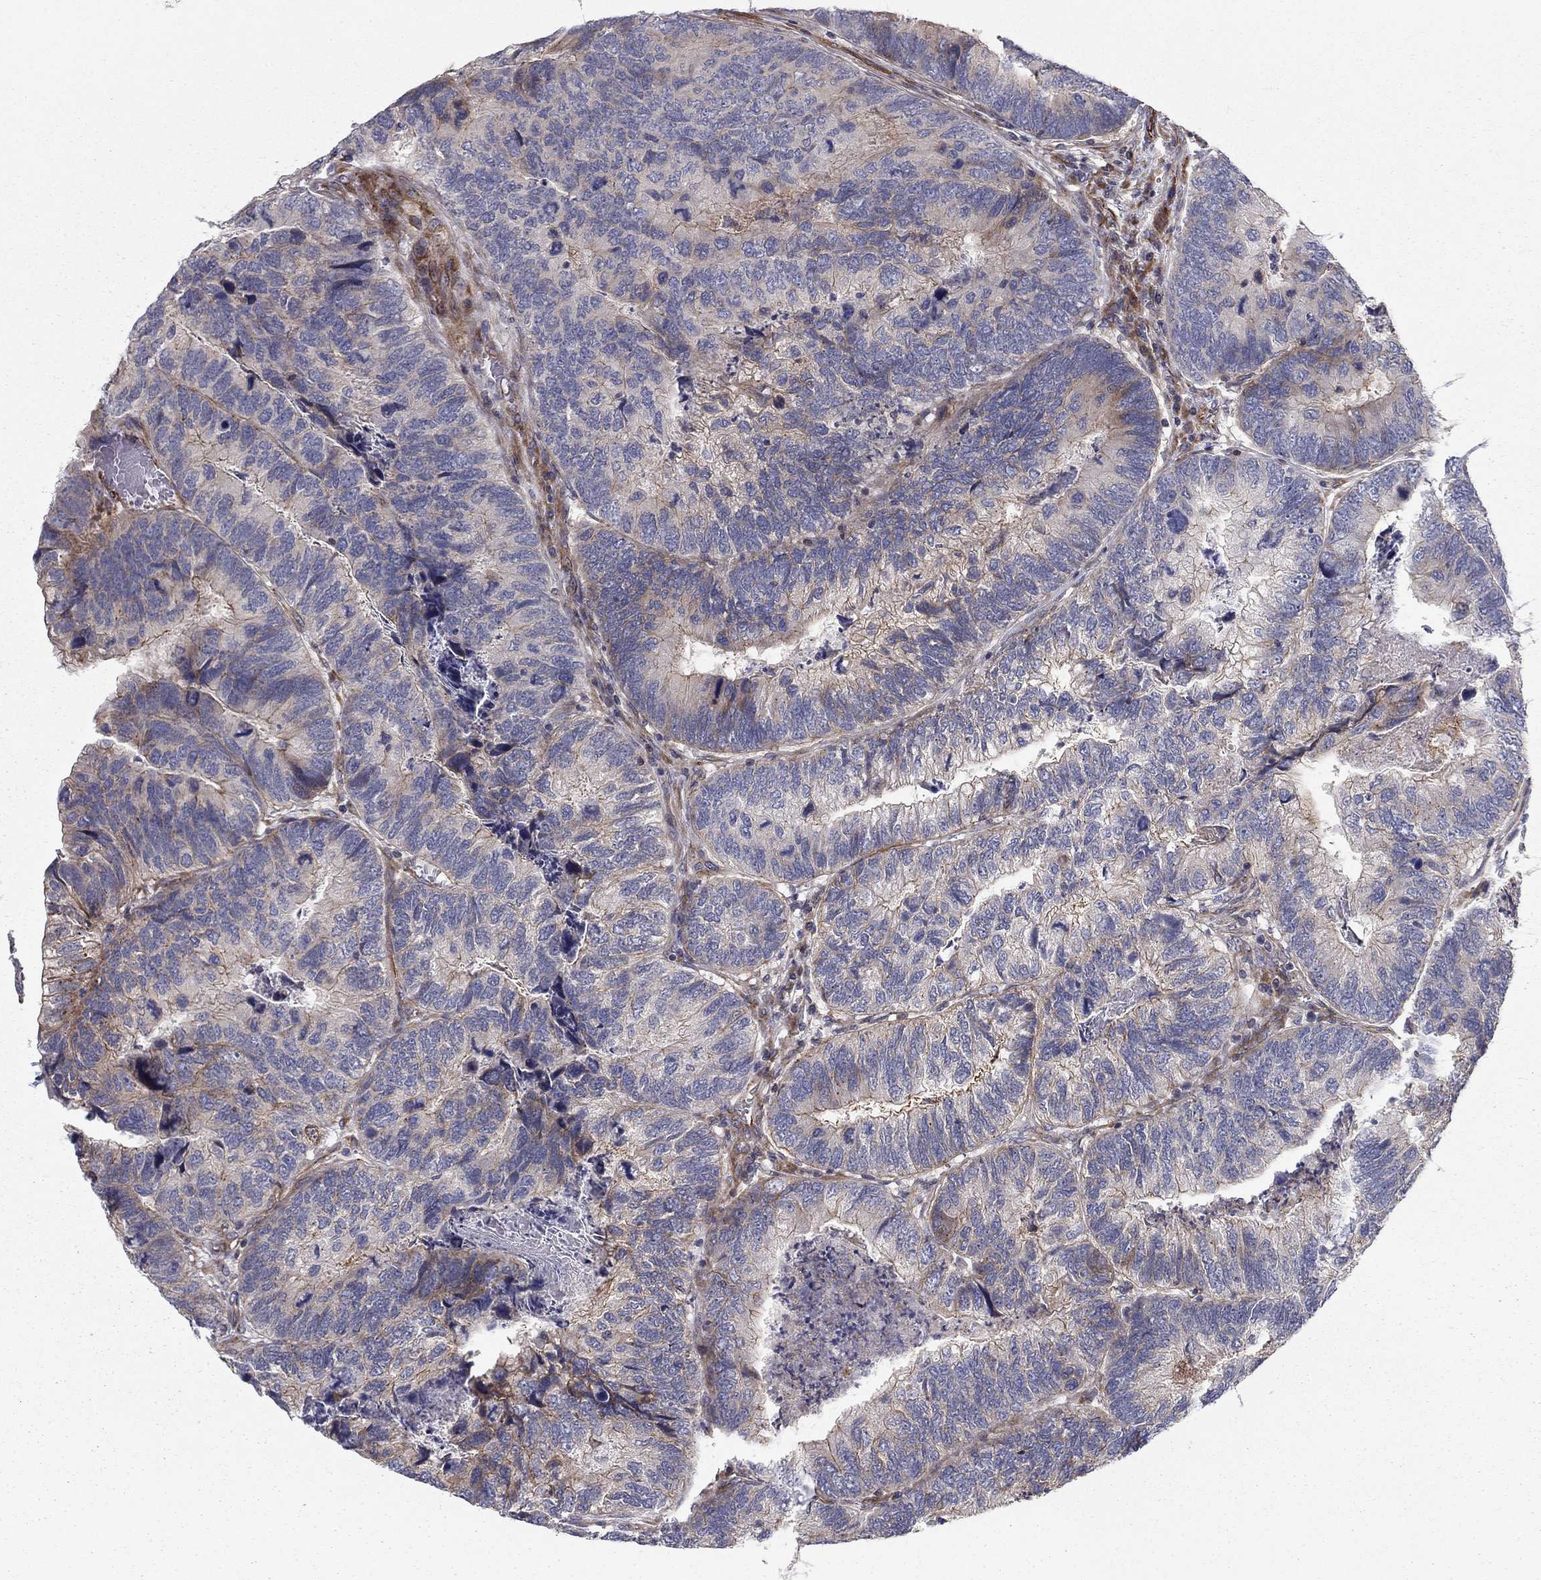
{"staining": {"intensity": "weak", "quantity": "<25%", "location": "cytoplasmic/membranous"}, "tissue": "colorectal cancer", "cell_type": "Tumor cells", "image_type": "cancer", "snomed": [{"axis": "morphology", "description": "Adenocarcinoma, NOS"}, {"axis": "topography", "description": "Colon"}], "caption": "Immunohistochemical staining of human colorectal adenocarcinoma reveals no significant staining in tumor cells. (DAB (3,3'-diaminobenzidine) immunohistochemistry visualized using brightfield microscopy, high magnification).", "gene": "CLSTN1", "patient": {"sex": "female", "age": 67}}